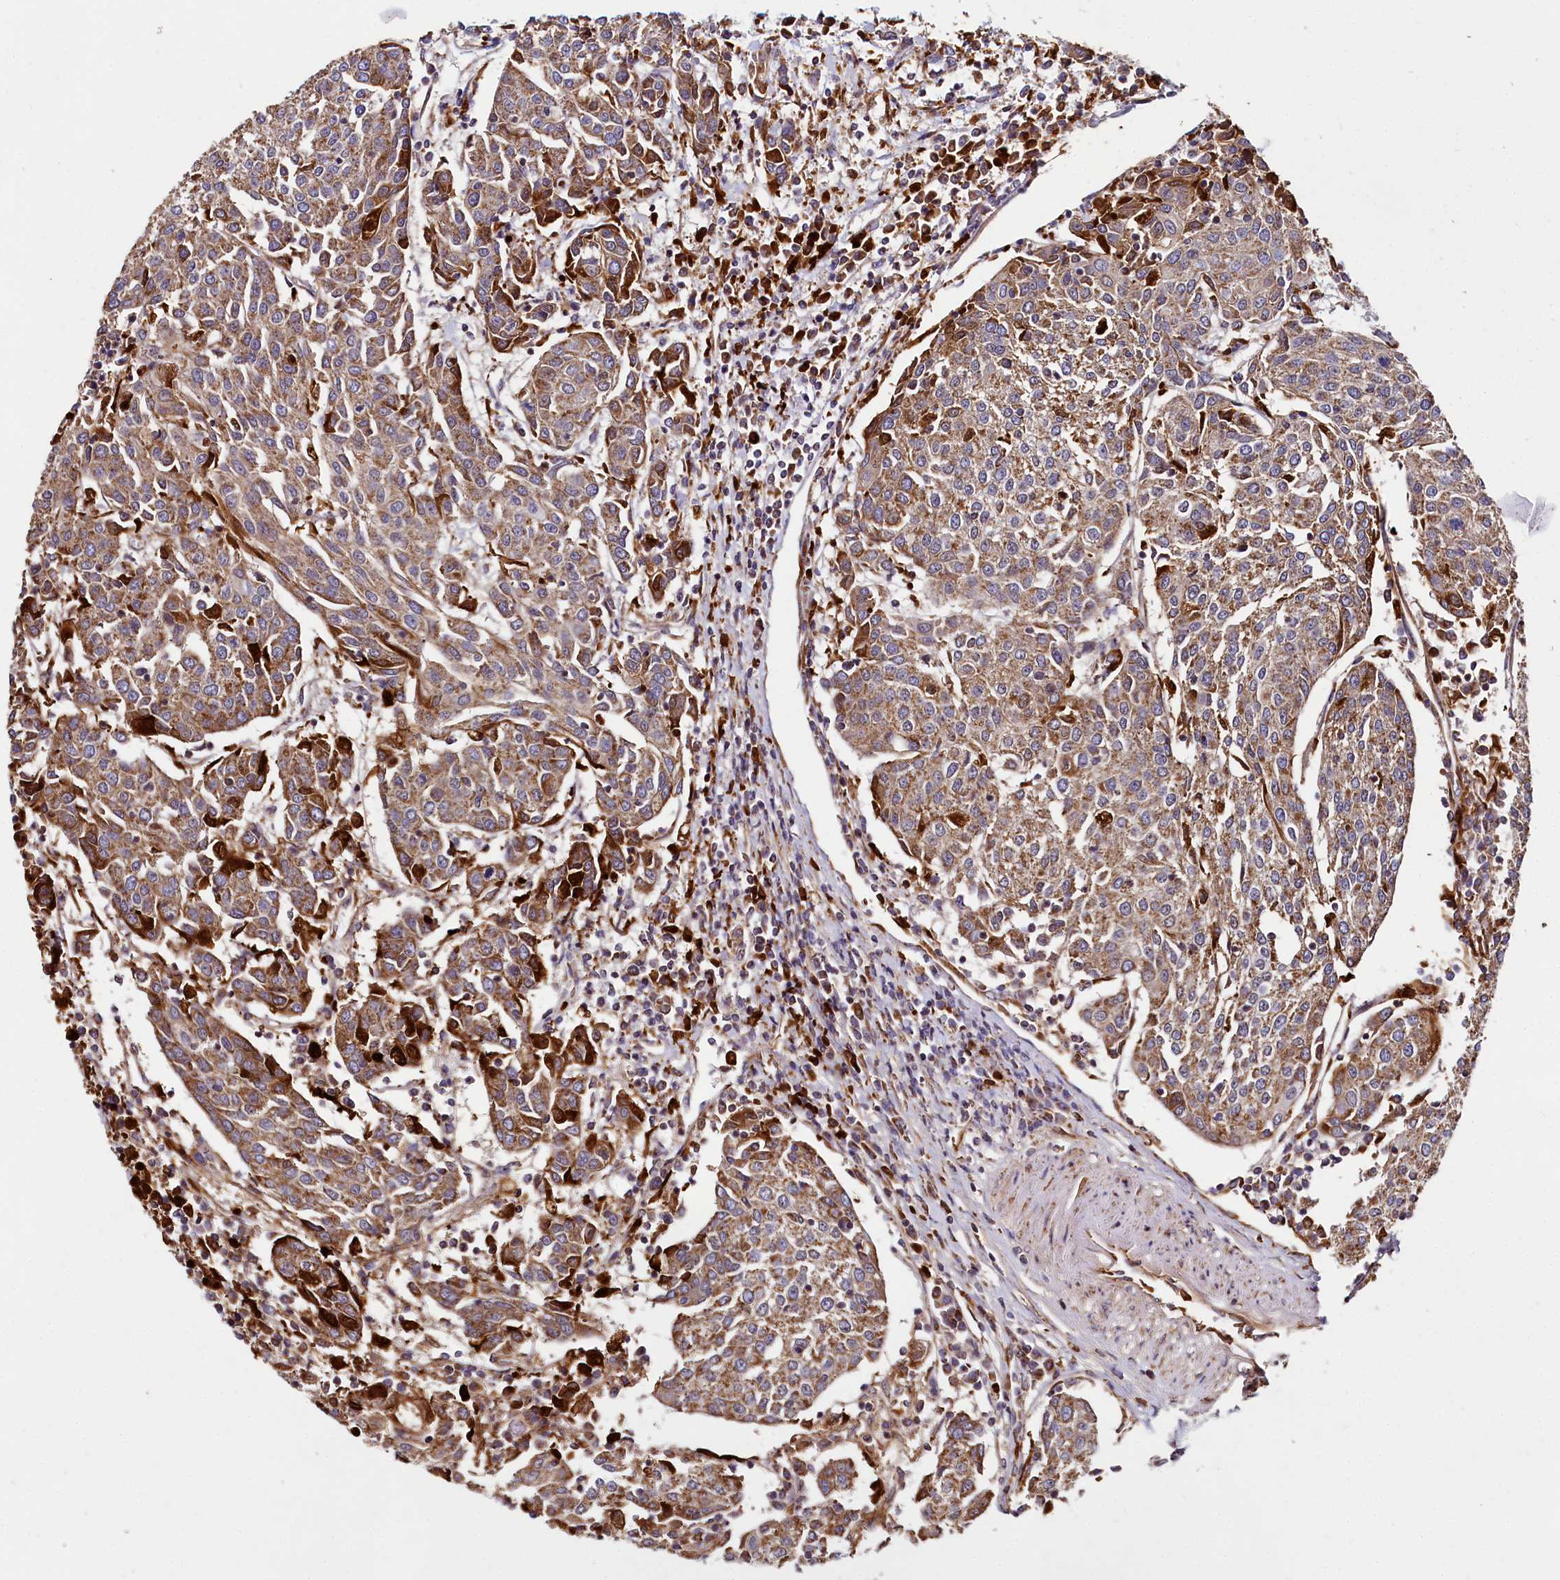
{"staining": {"intensity": "strong", "quantity": ">75%", "location": "cytoplasmic/membranous"}, "tissue": "urothelial cancer", "cell_type": "Tumor cells", "image_type": "cancer", "snomed": [{"axis": "morphology", "description": "Urothelial carcinoma, High grade"}, {"axis": "topography", "description": "Urinary bladder"}], "caption": "There is high levels of strong cytoplasmic/membranous expression in tumor cells of urothelial cancer, as demonstrated by immunohistochemical staining (brown color).", "gene": "SPRYD3", "patient": {"sex": "female", "age": 85}}